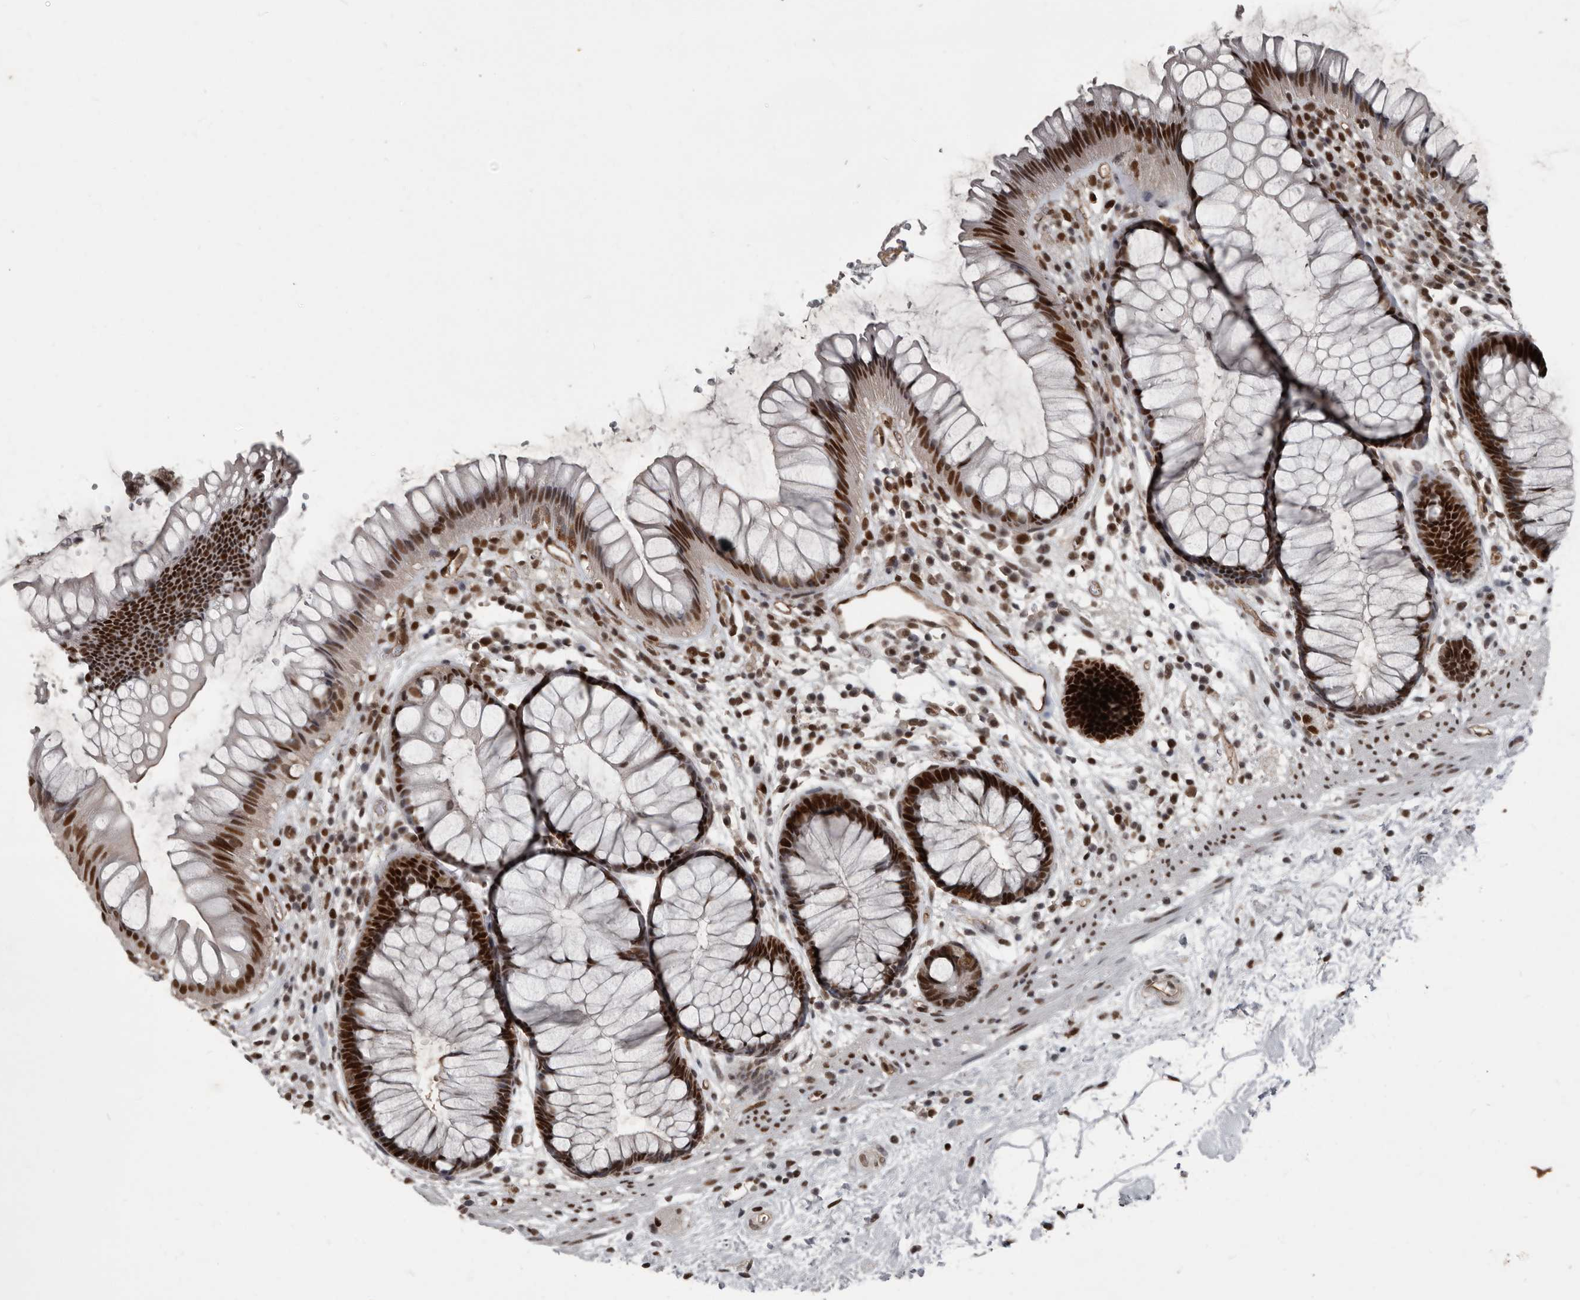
{"staining": {"intensity": "strong", "quantity": ">75%", "location": "nuclear"}, "tissue": "rectum", "cell_type": "Glandular cells", "image_type": "normal", "snomed": [{"axis": "morphology", "description": "Normal tissue, NOS"}, {"axis": "topography", "description": "Rectum"}], "caption": "Brown immunohistochemical staining in unremarkable rectum displays strong nuclear positivity in about >75% of glandular cells.", "gene": "CHD1L", "patient": {"sex": "male", "age": 51}}